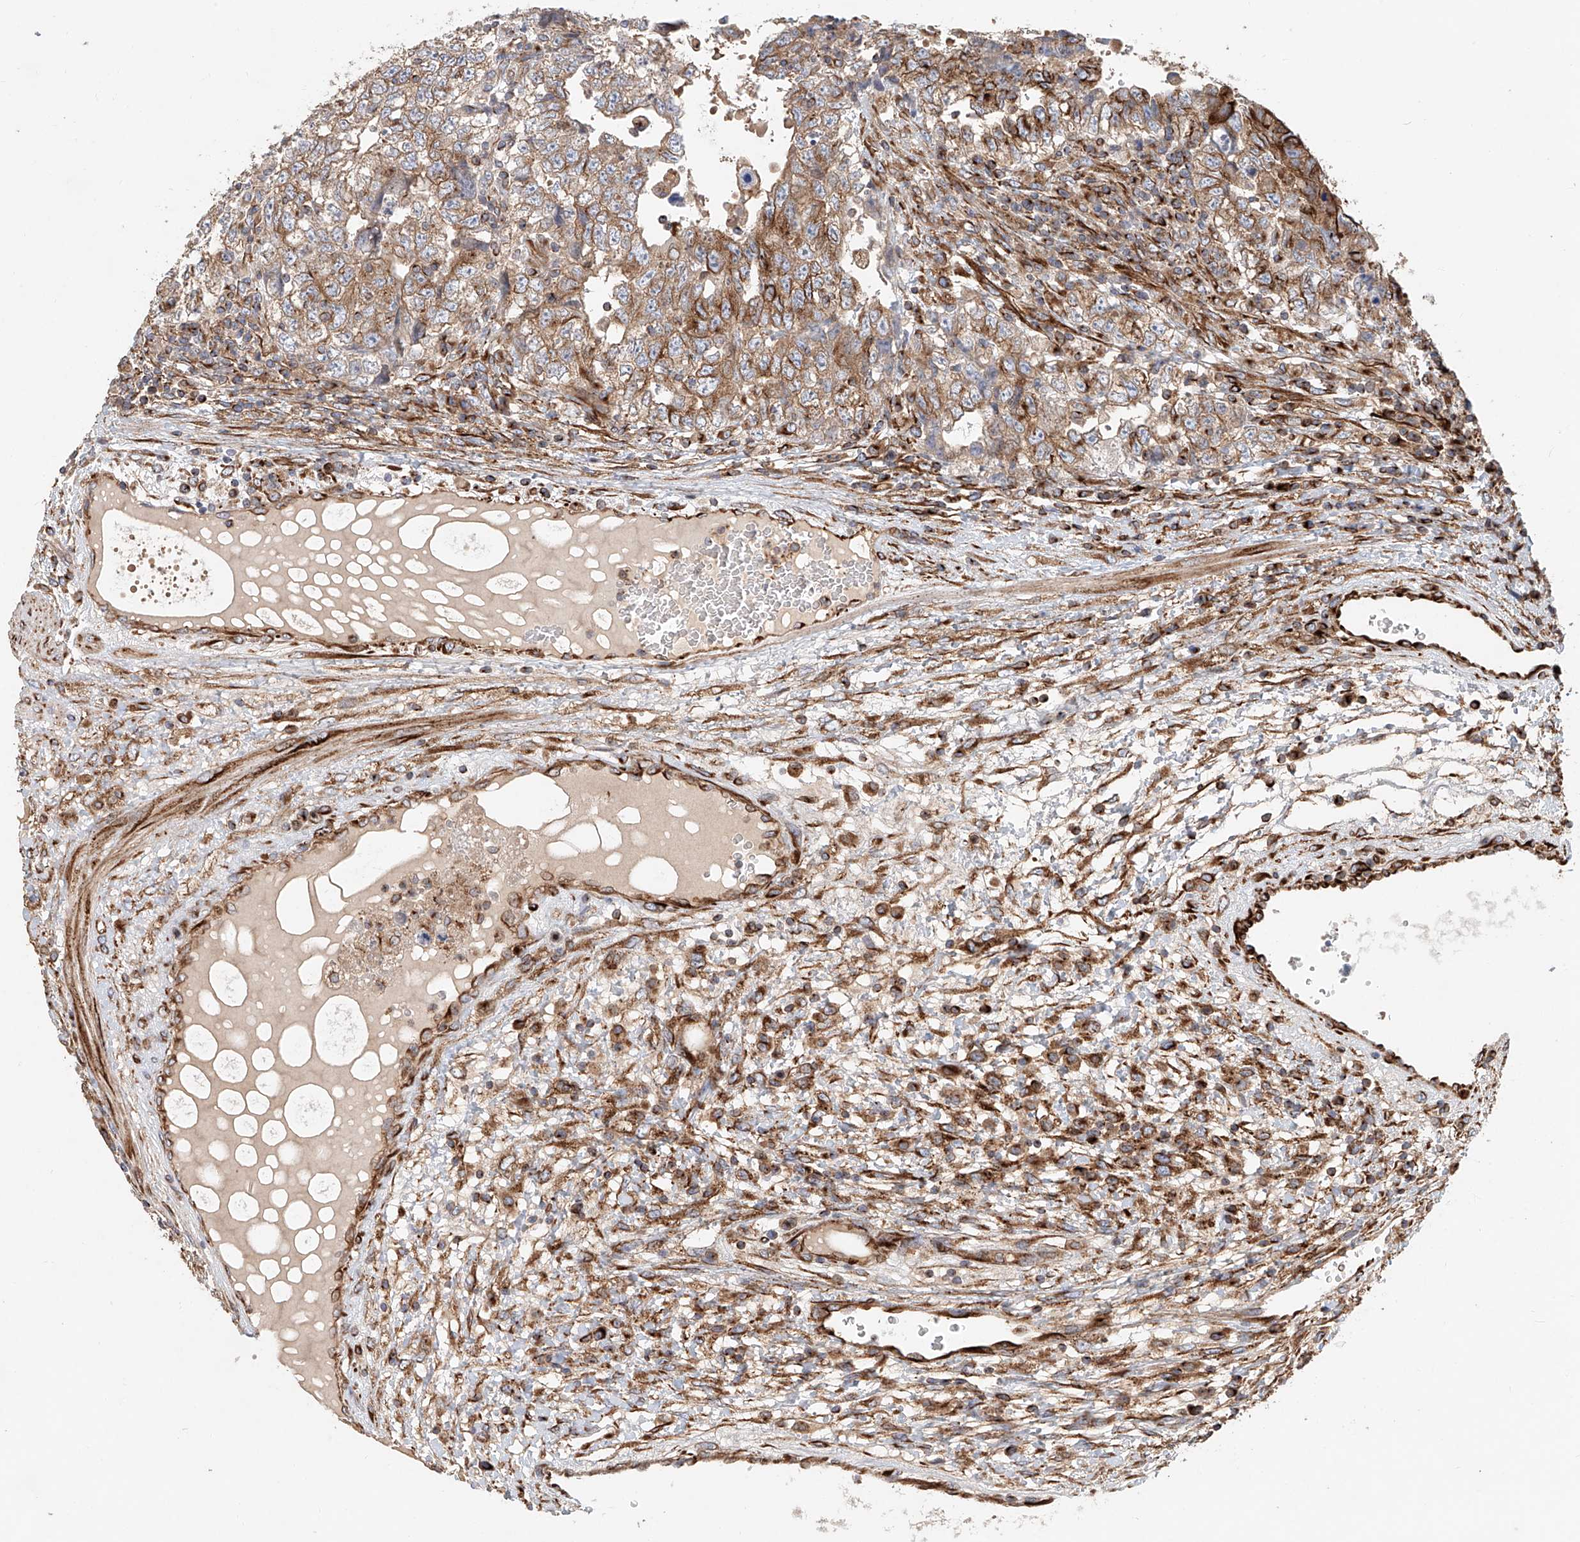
{"staining": {"intensity": "moderate", "quantity": ">75%", "location": "cytoplasmic/membranous"}, "tissue": "testis cancer", "cell_type": "Tumor cells", "image_type": "cancer", "snomed": [{"axis": "morphology", "description": "Carcinoma, Embryonal, NOS"}, {"axis": "topography", "description": "Testis"}], "caption": "Moderate cytoplasmic/membranous protein positivity is identified in about >75% of tumor cells in testis cancer. (Brightfield microscopy of DAB IHC at high magnification).", "gene": "HGSNAT", "patient": {"sex": "male", "age": 37}}